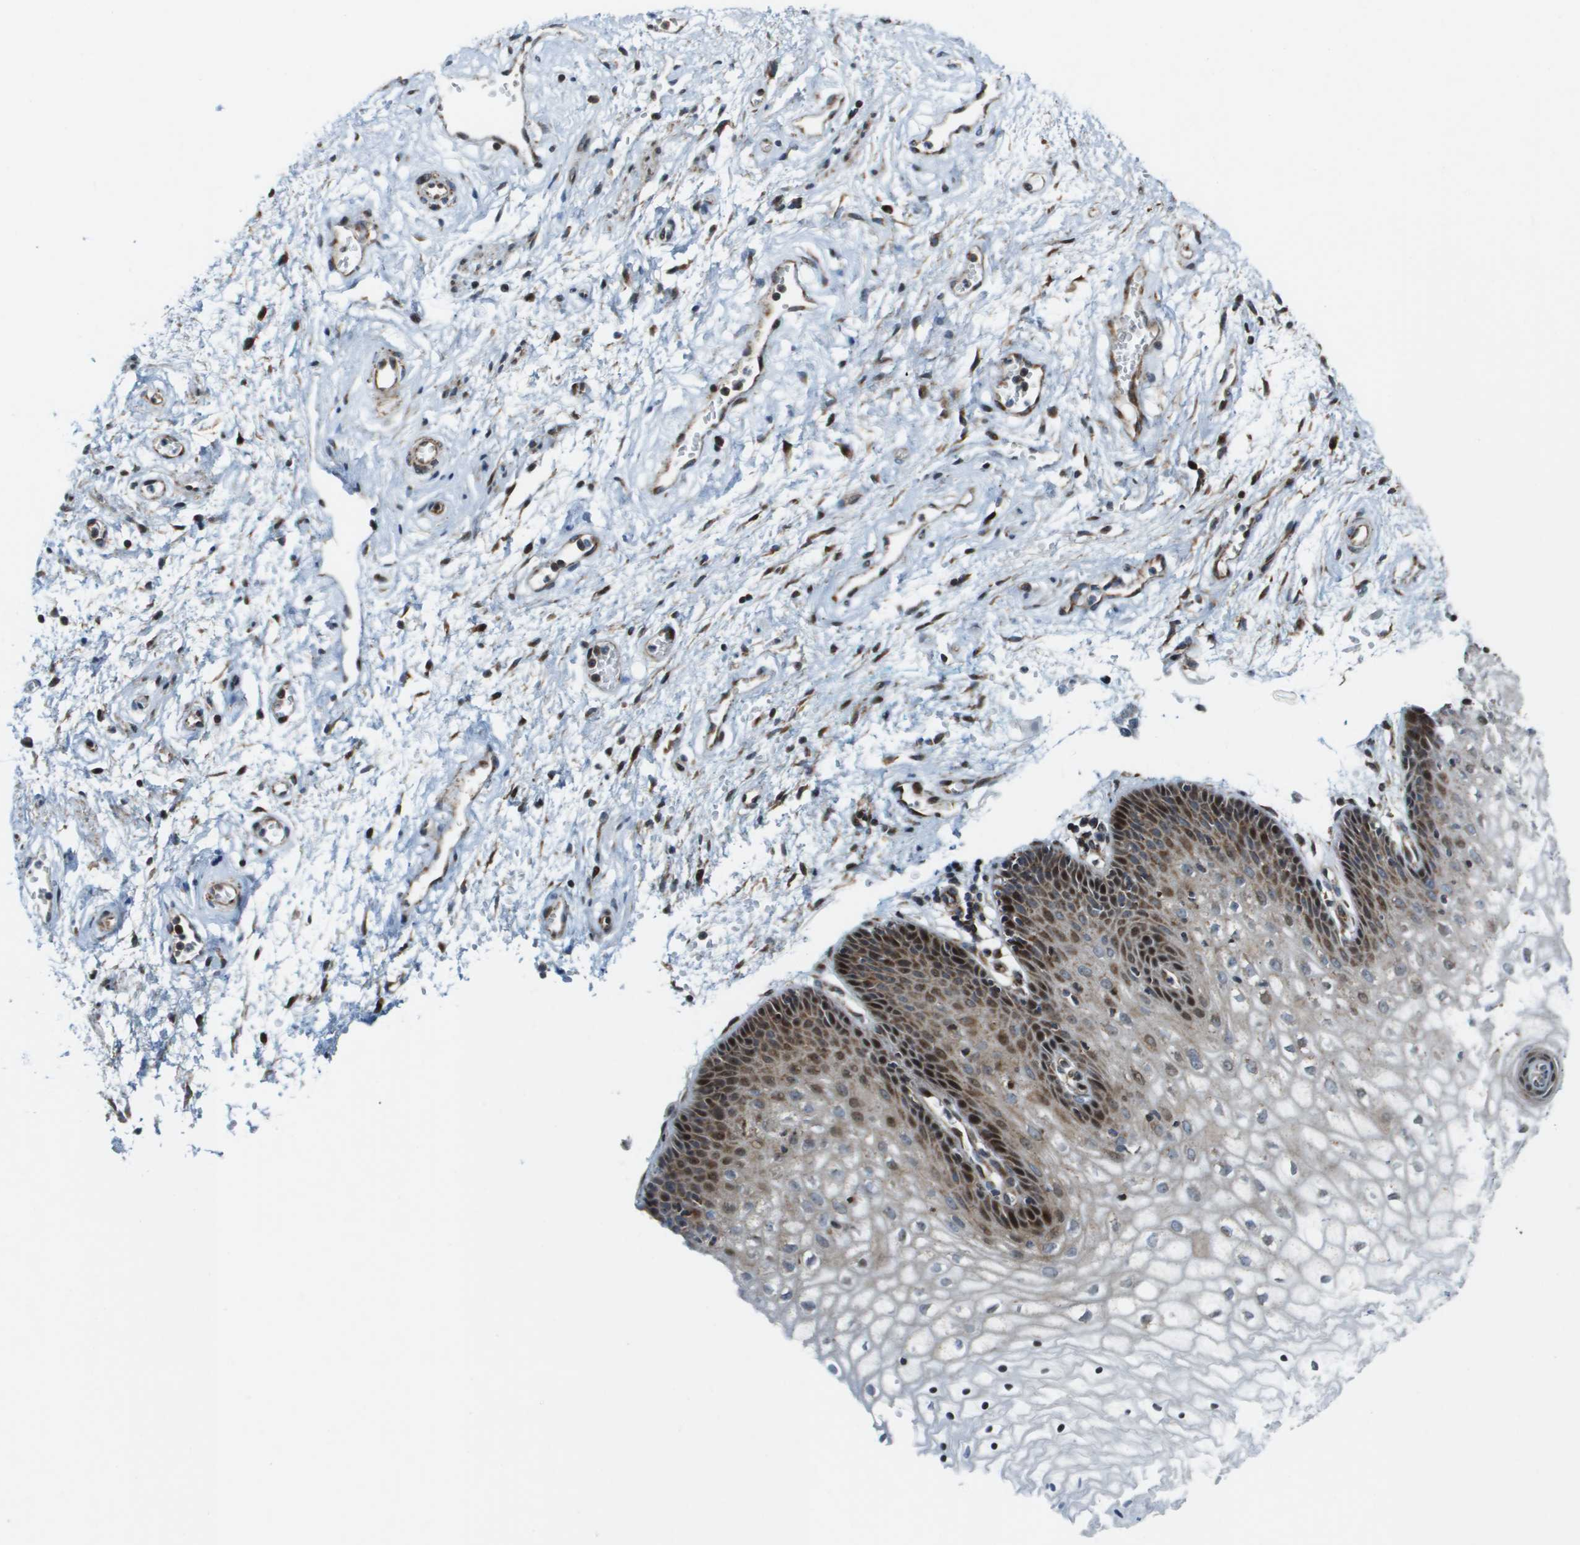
{"staining": {"intensity": "strong", "quantity": "<25%", "location": "cytoplasmic/membranous,nuclear"}, "tissue": "vagina", "cell_type": "Squamous epithelial cells", "image_type": "normal", "snomed": [{"axis": "morphology", "description": "Normal tissue, NOS"}, {"axis": "topography", "description": "Vagina"}], "caption": "Immunohistochemistry (IHC) of normal human vagina displays medium levels of strong cytoplasmic/membranous,nuclear positivity in approximately <25% of squamous epithelial cells. (DAB (3,3'-diaminobenzidine) = brown stain, brightfield microscopy at high magnification).", "gene": "MGAT3", "patient": {"sex": "female", "age": 34}}